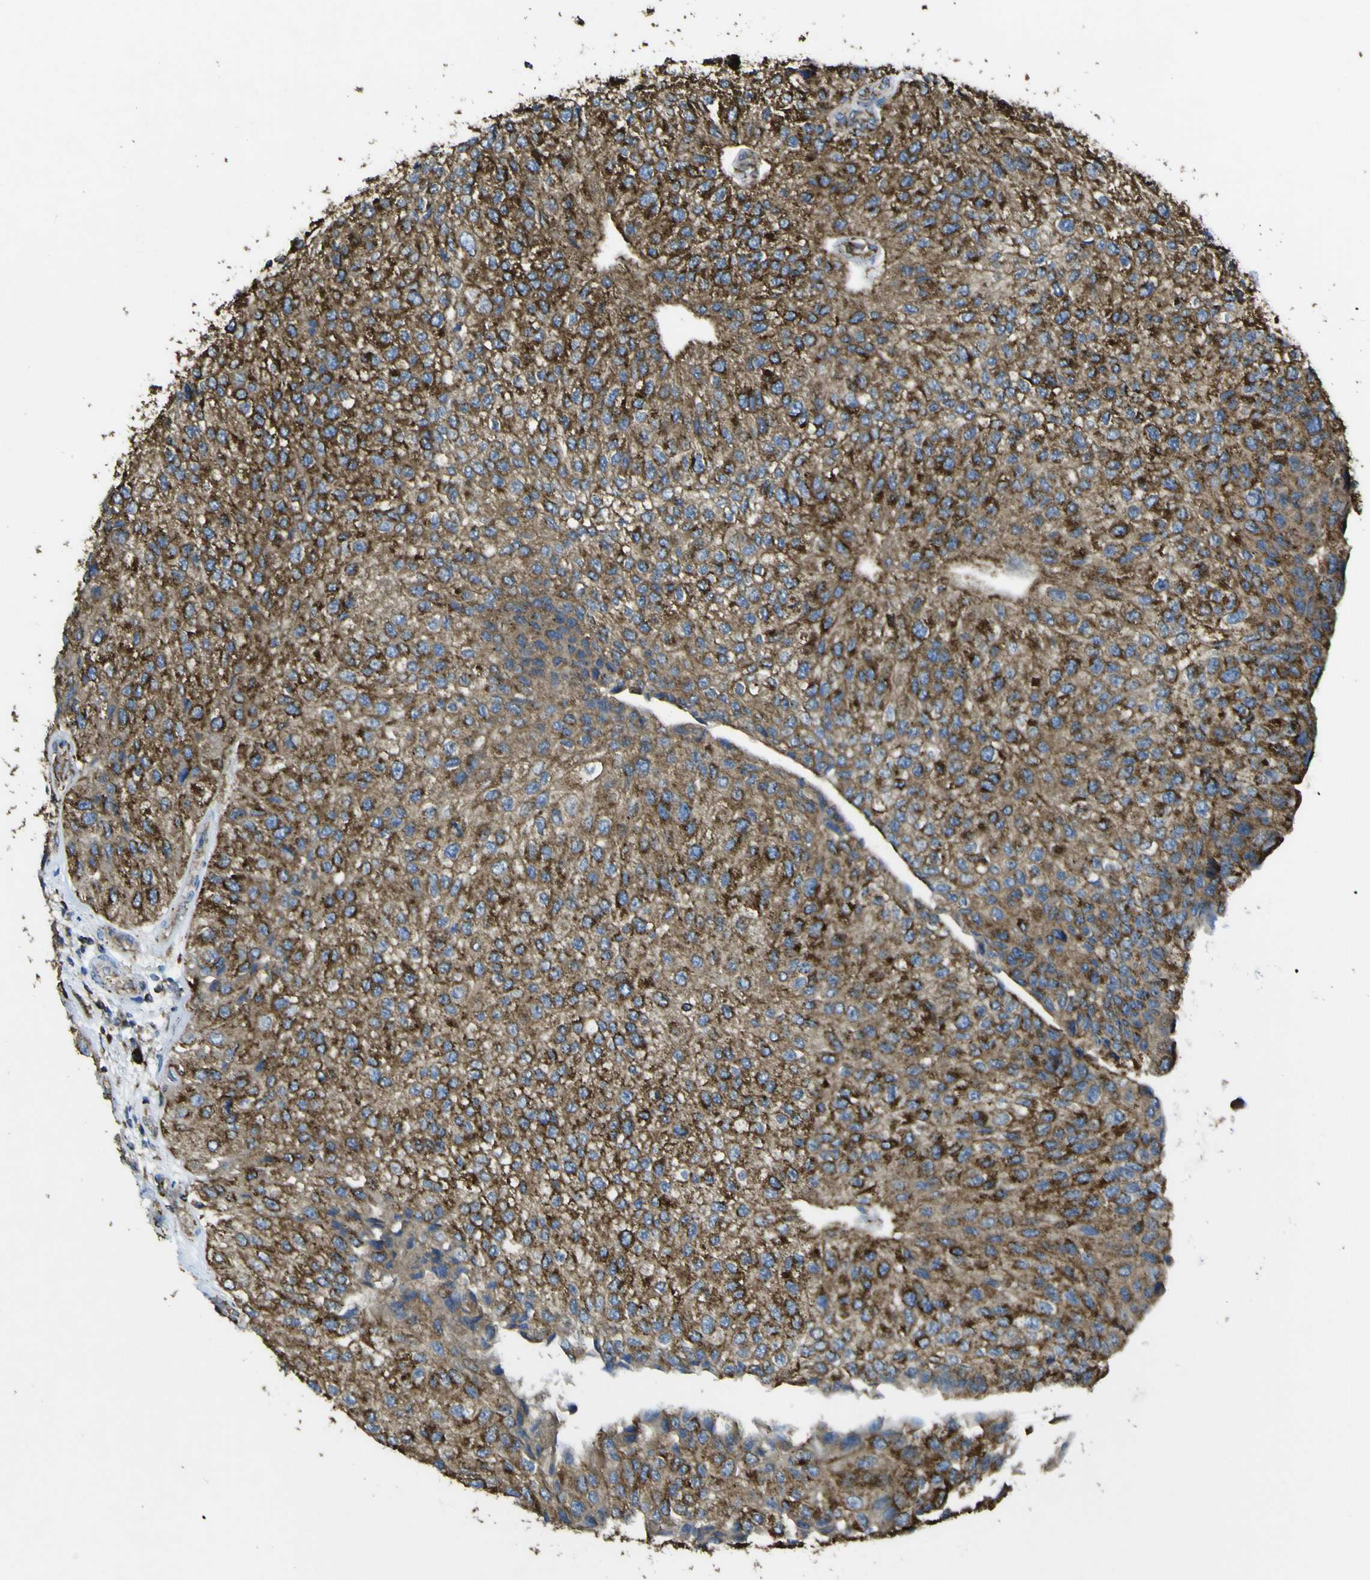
{"staining": {"intensity": "strong", "quantity": ">75%", "location": "cytoplasmic/membranous"}, "tissue": "urothelial cancer", "cell_type": "Tumor cells", "image_type": "cancer", "snomed": [{"axis": "morphology", "description": "Urothelial carcinoma, High grade"}, {"axis": "topography", "description": "Kidney"}, {"axis": "topography", "description": "Urinary bladder"}], "caption": "There is high levels of strong cytoplasmic/membranous positivity in tumor cells of urothelial cancer, as demonstrated by immunohistochemical staining (brown color).", "gene": "ACSL3", "patient": {"sex": "male", "age": 77}}